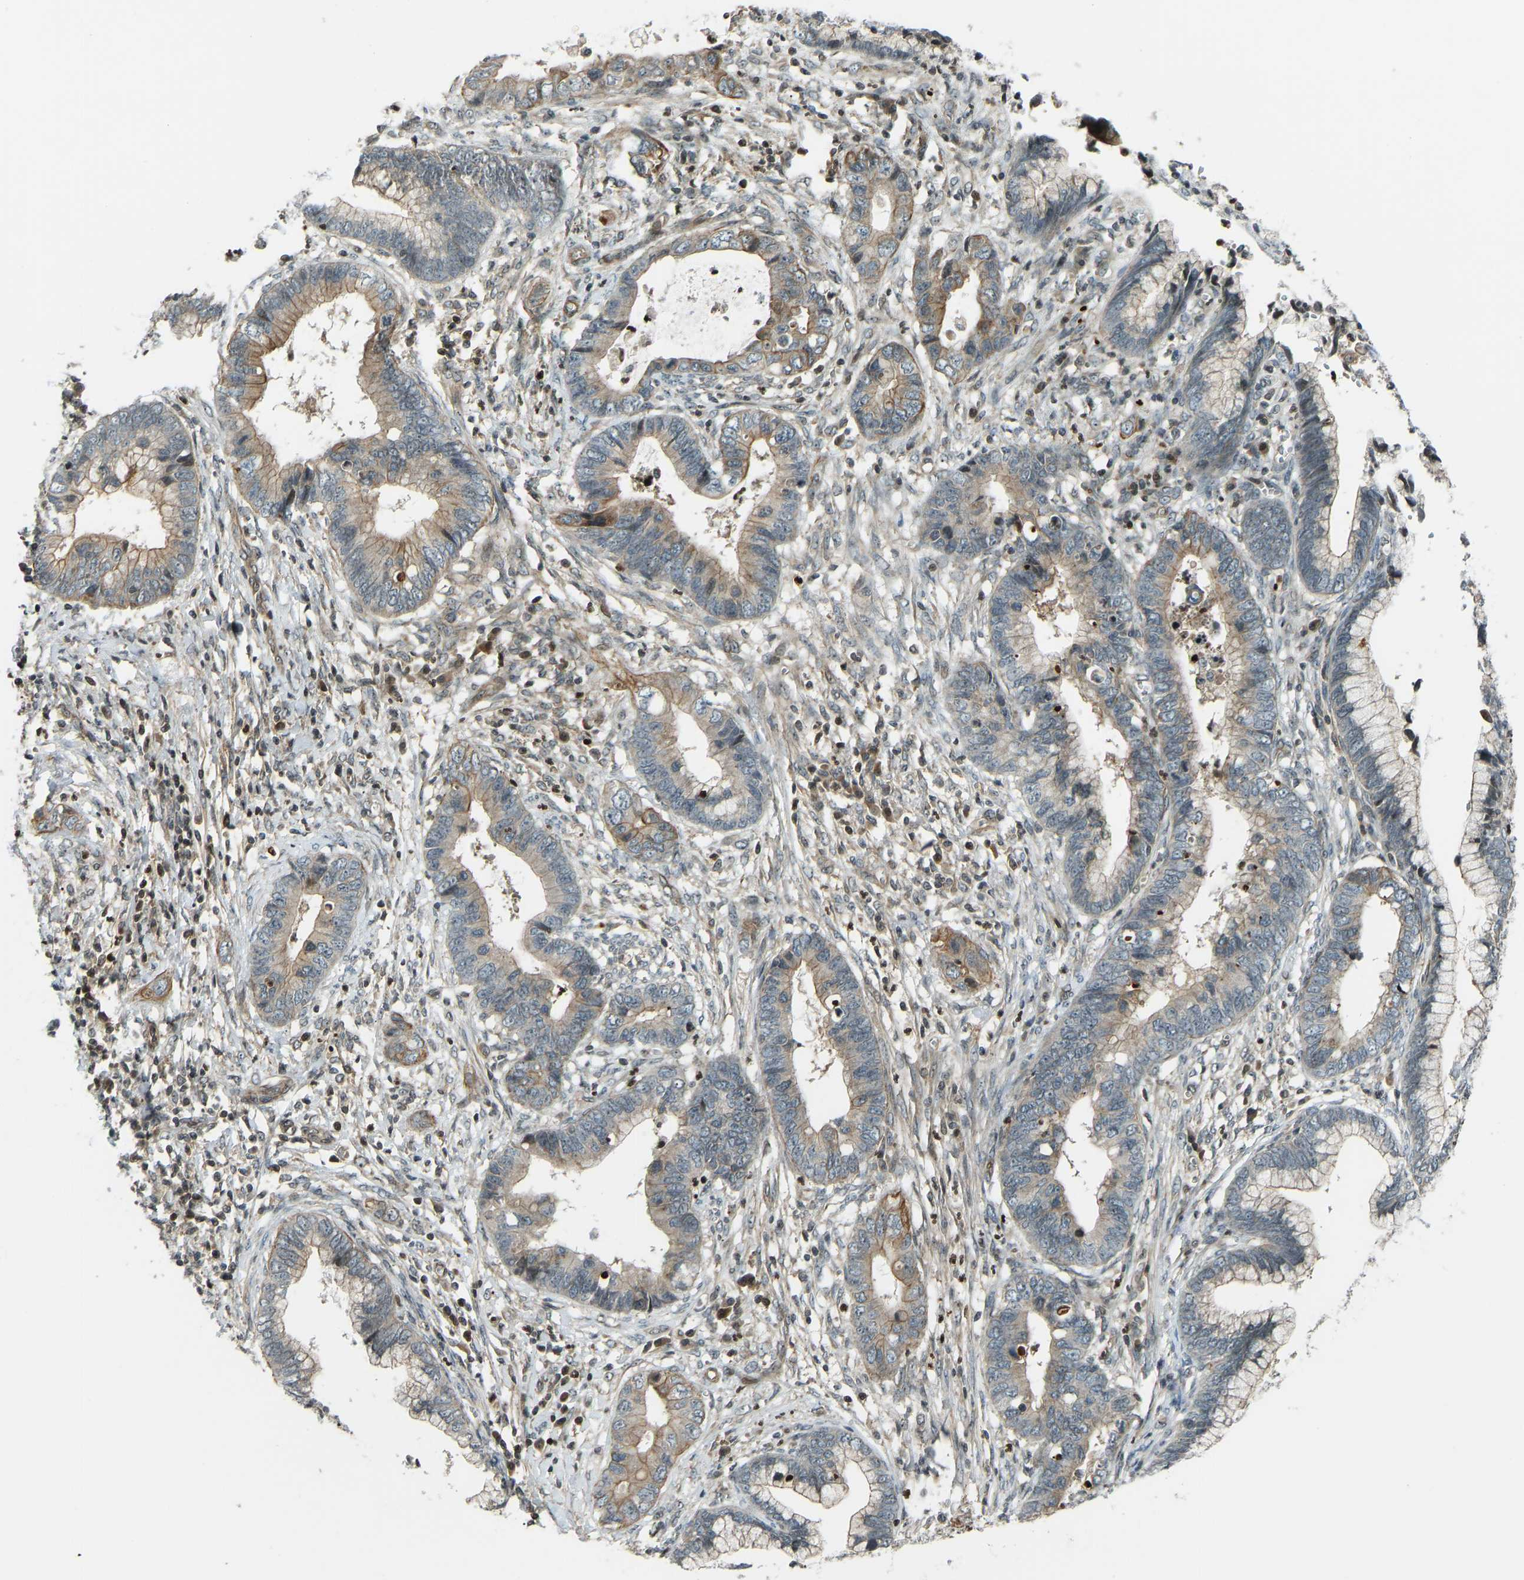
{"staining": {"intensity": "moderate", "quantity": ">75%", "location": "cytoplasmic/membranous"}, "tissue": "cervical cancer", "cell_type": "Tumor cells", "image_type": "cancer", "snomed": [{"axis": "morphology", "description": "Adenocarcinoma, NOS"}, {"axis": "topography", "description": "Cervix"}], "caption": "This micrograph shows immunohistochemistry (IHC) staining of cervical adenocarcinoma, with medium moderate cytoplasmic/membranous positivity in about >75% of tumor cells.", "gene": "SVOPL", "patient": {"sex": "female", "age": 44}}